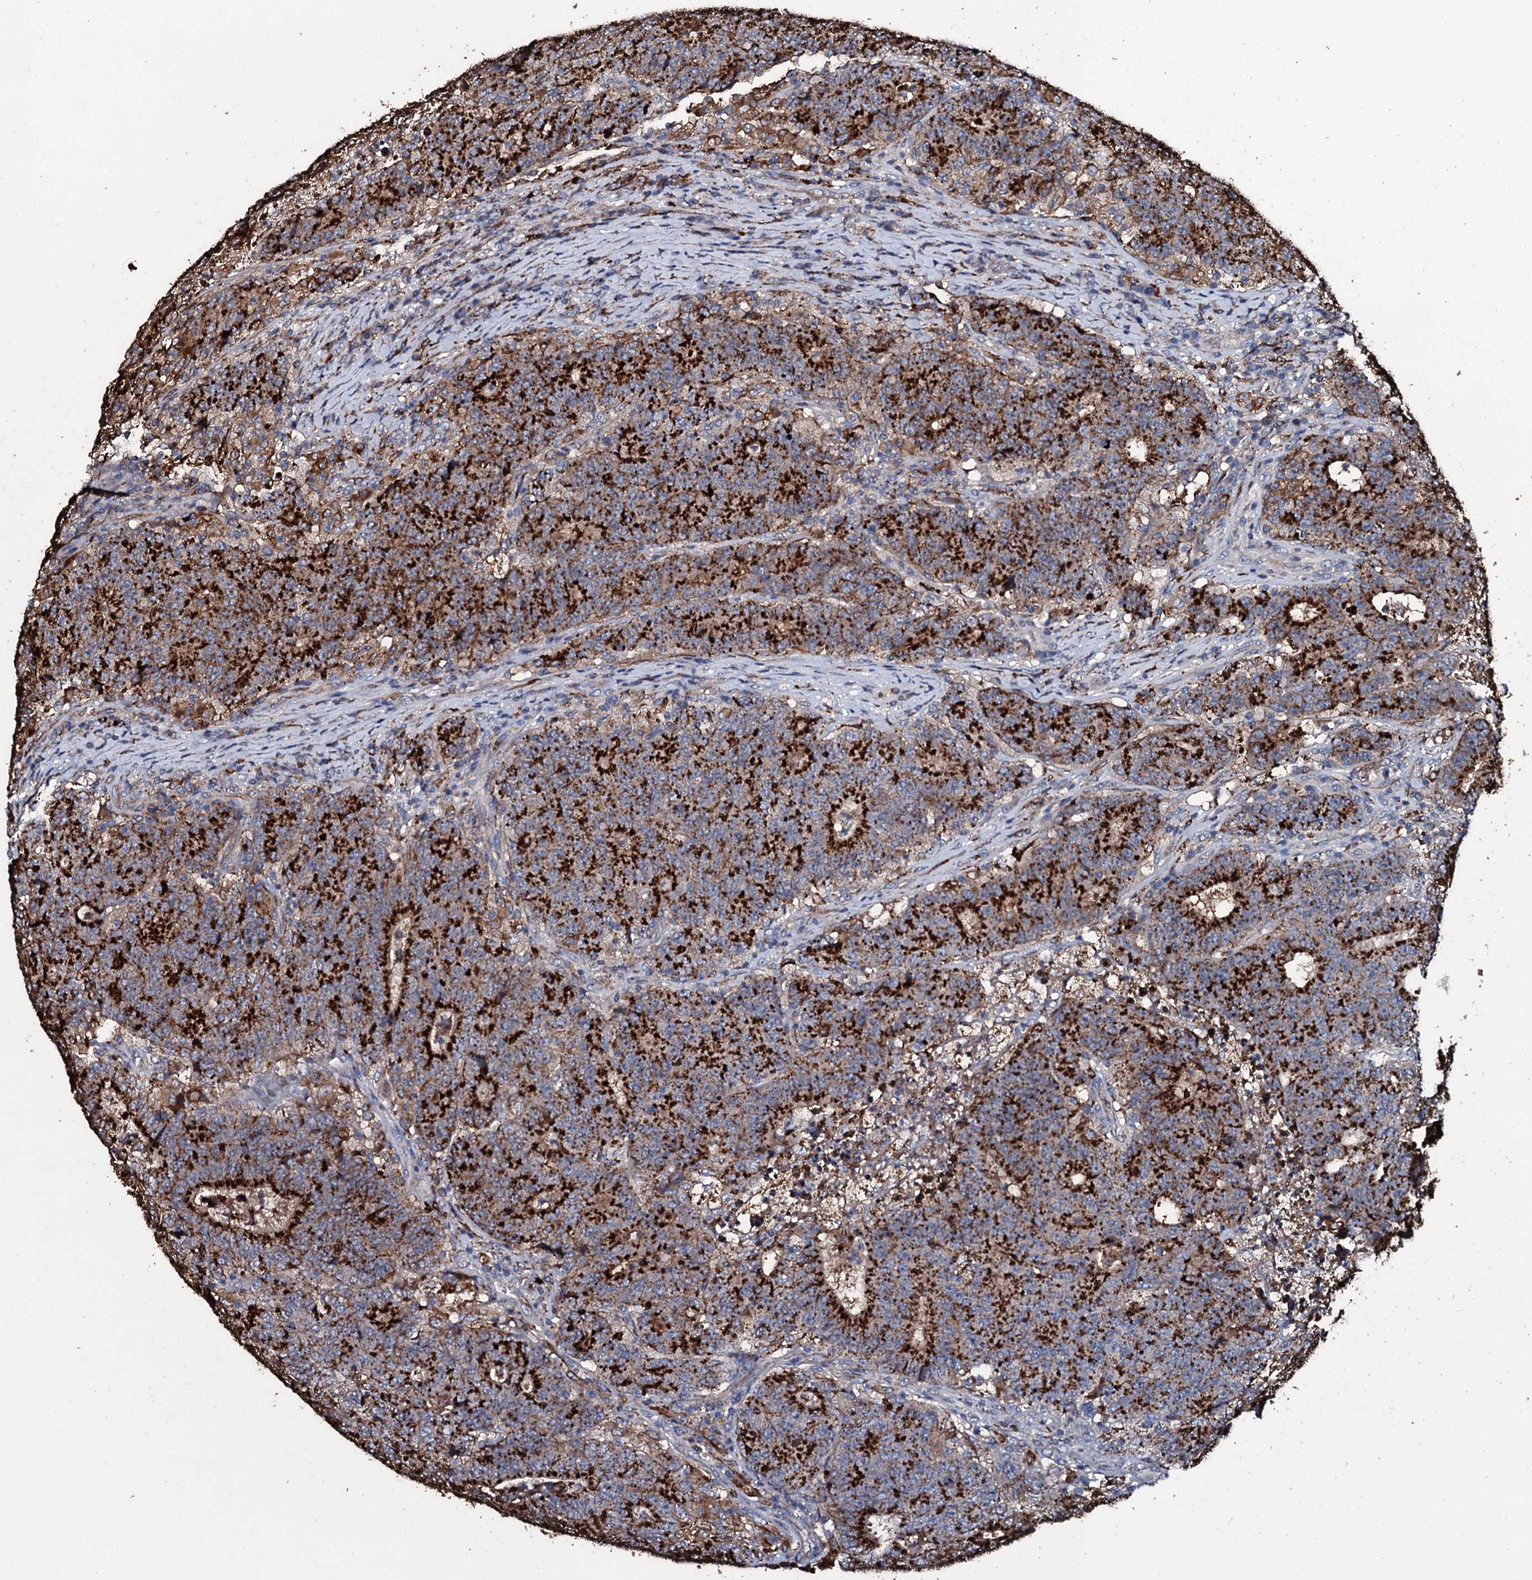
{"staining": {"intensity": "strong", "quantity": ">75%", "location": "cytoplasmic/membranous"}, "tissue": "colorectal cancer", "cell_type": "Tumor cells", "image_type": "cancer", "snomed": [{"axis": "morphology", "description": "Adenocarcinoma, NOS"}, {"axis": "topography", "description": "Colon"}], "caption": "IHC (DAB) staining of colorectal cancer displays strong cytoplasmic/membranous protein positivity in approximately >75% of tumor cells.", "gene": "TPGS2", "patient": {"sex": "female", "age": 75}}